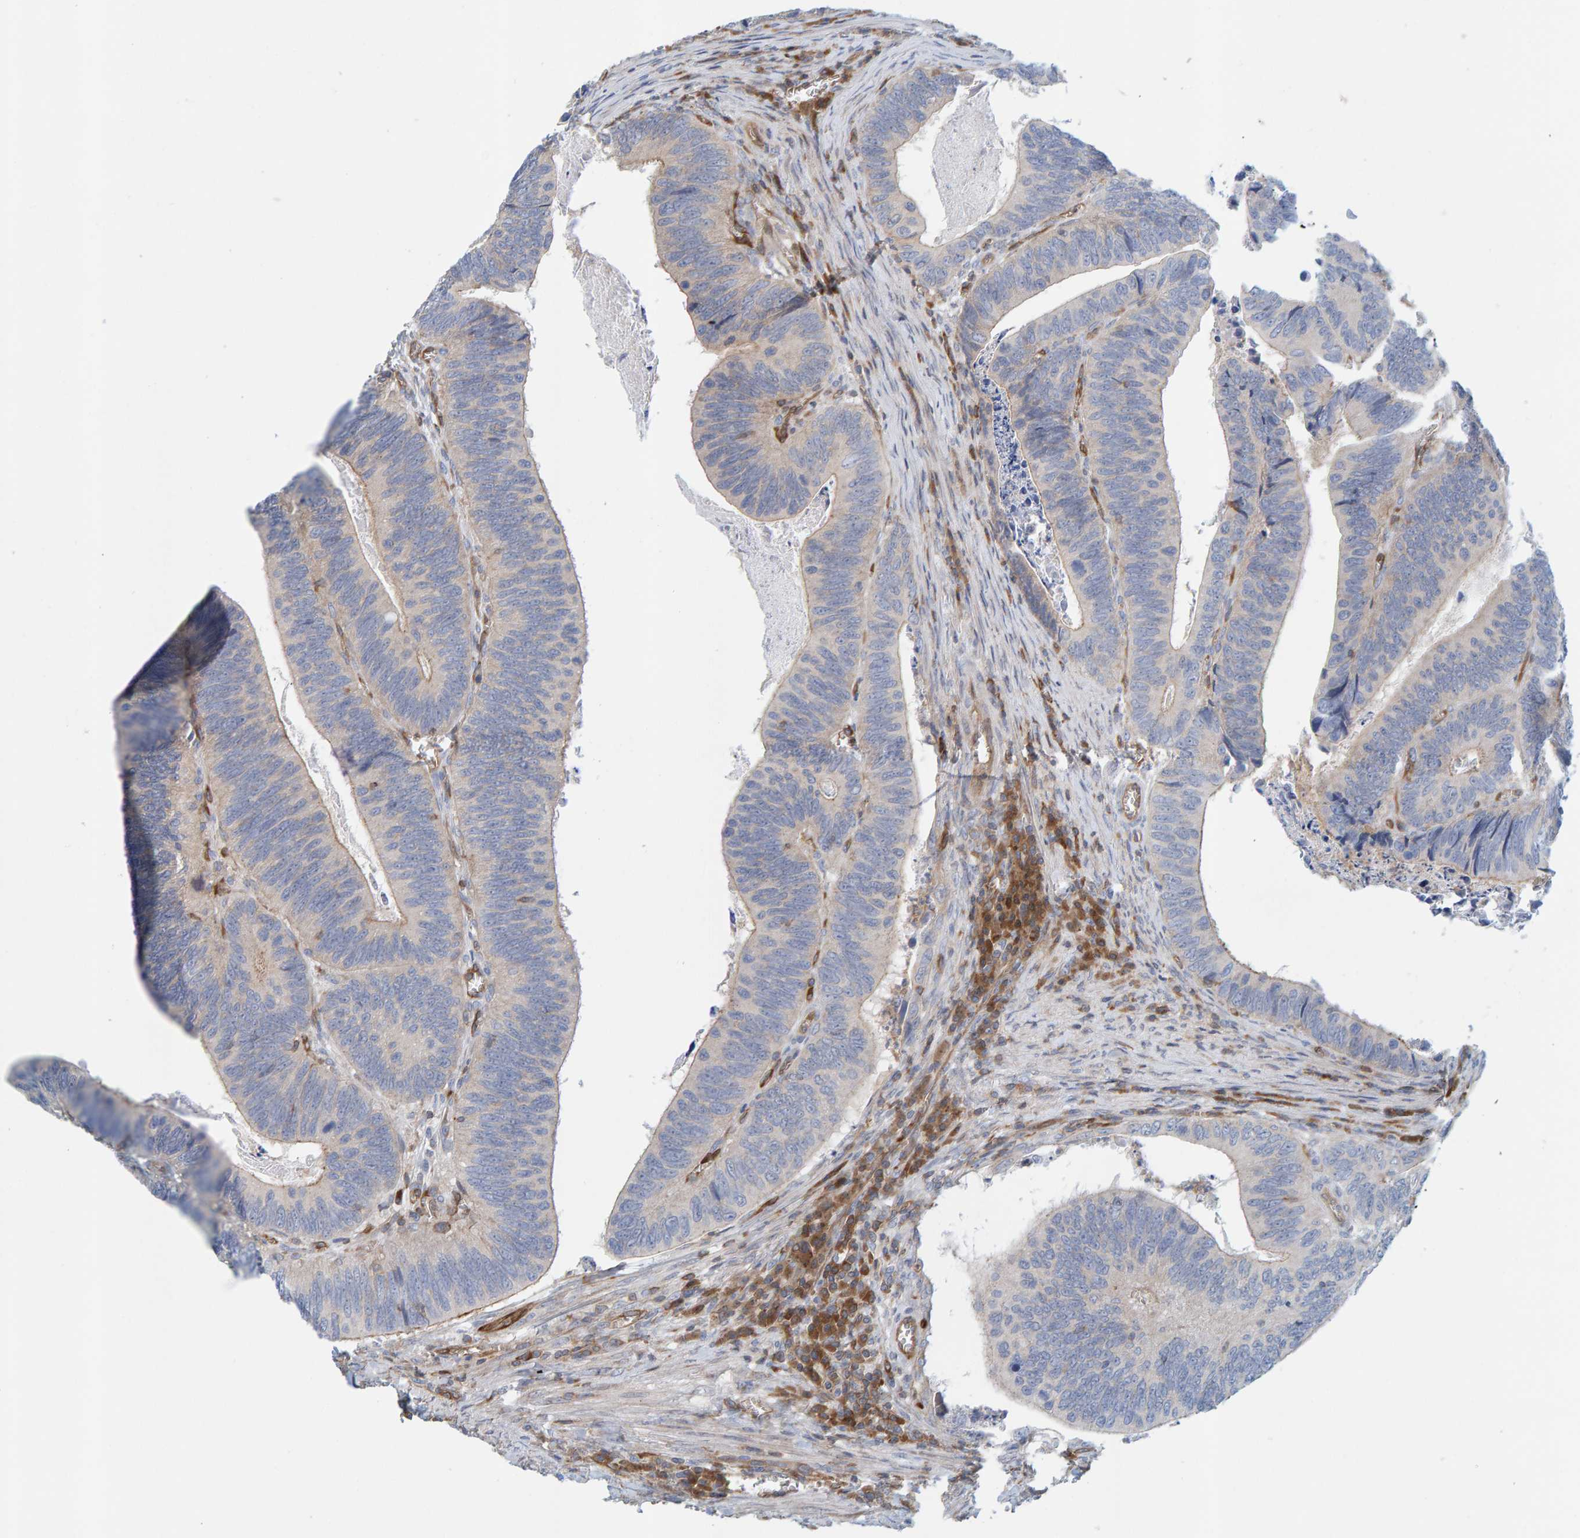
{"staining": {"intensity": "weak", "quantity": "<25%", "location": "cytoplasmic/membranous"}, "tissue": "colorectal cancer", "cell_type": "Tumor cells", "image_type": "cancer", "snomed": [{"axis": "morphology", "description": "Inflammation, NOS"}, {"axis": "morphology", "description": "Adenocarcinoma, NOS"}, {"axis": "topography", "description": "Colon"}], "caption": "This is a micrograph of immunohistochemistry (IHC) staining of colorectal adenocarcinoma, which shows no staining in tumor cells.", "gene": "PRKD2", "patient": {"sex": "male", "age": 72}}